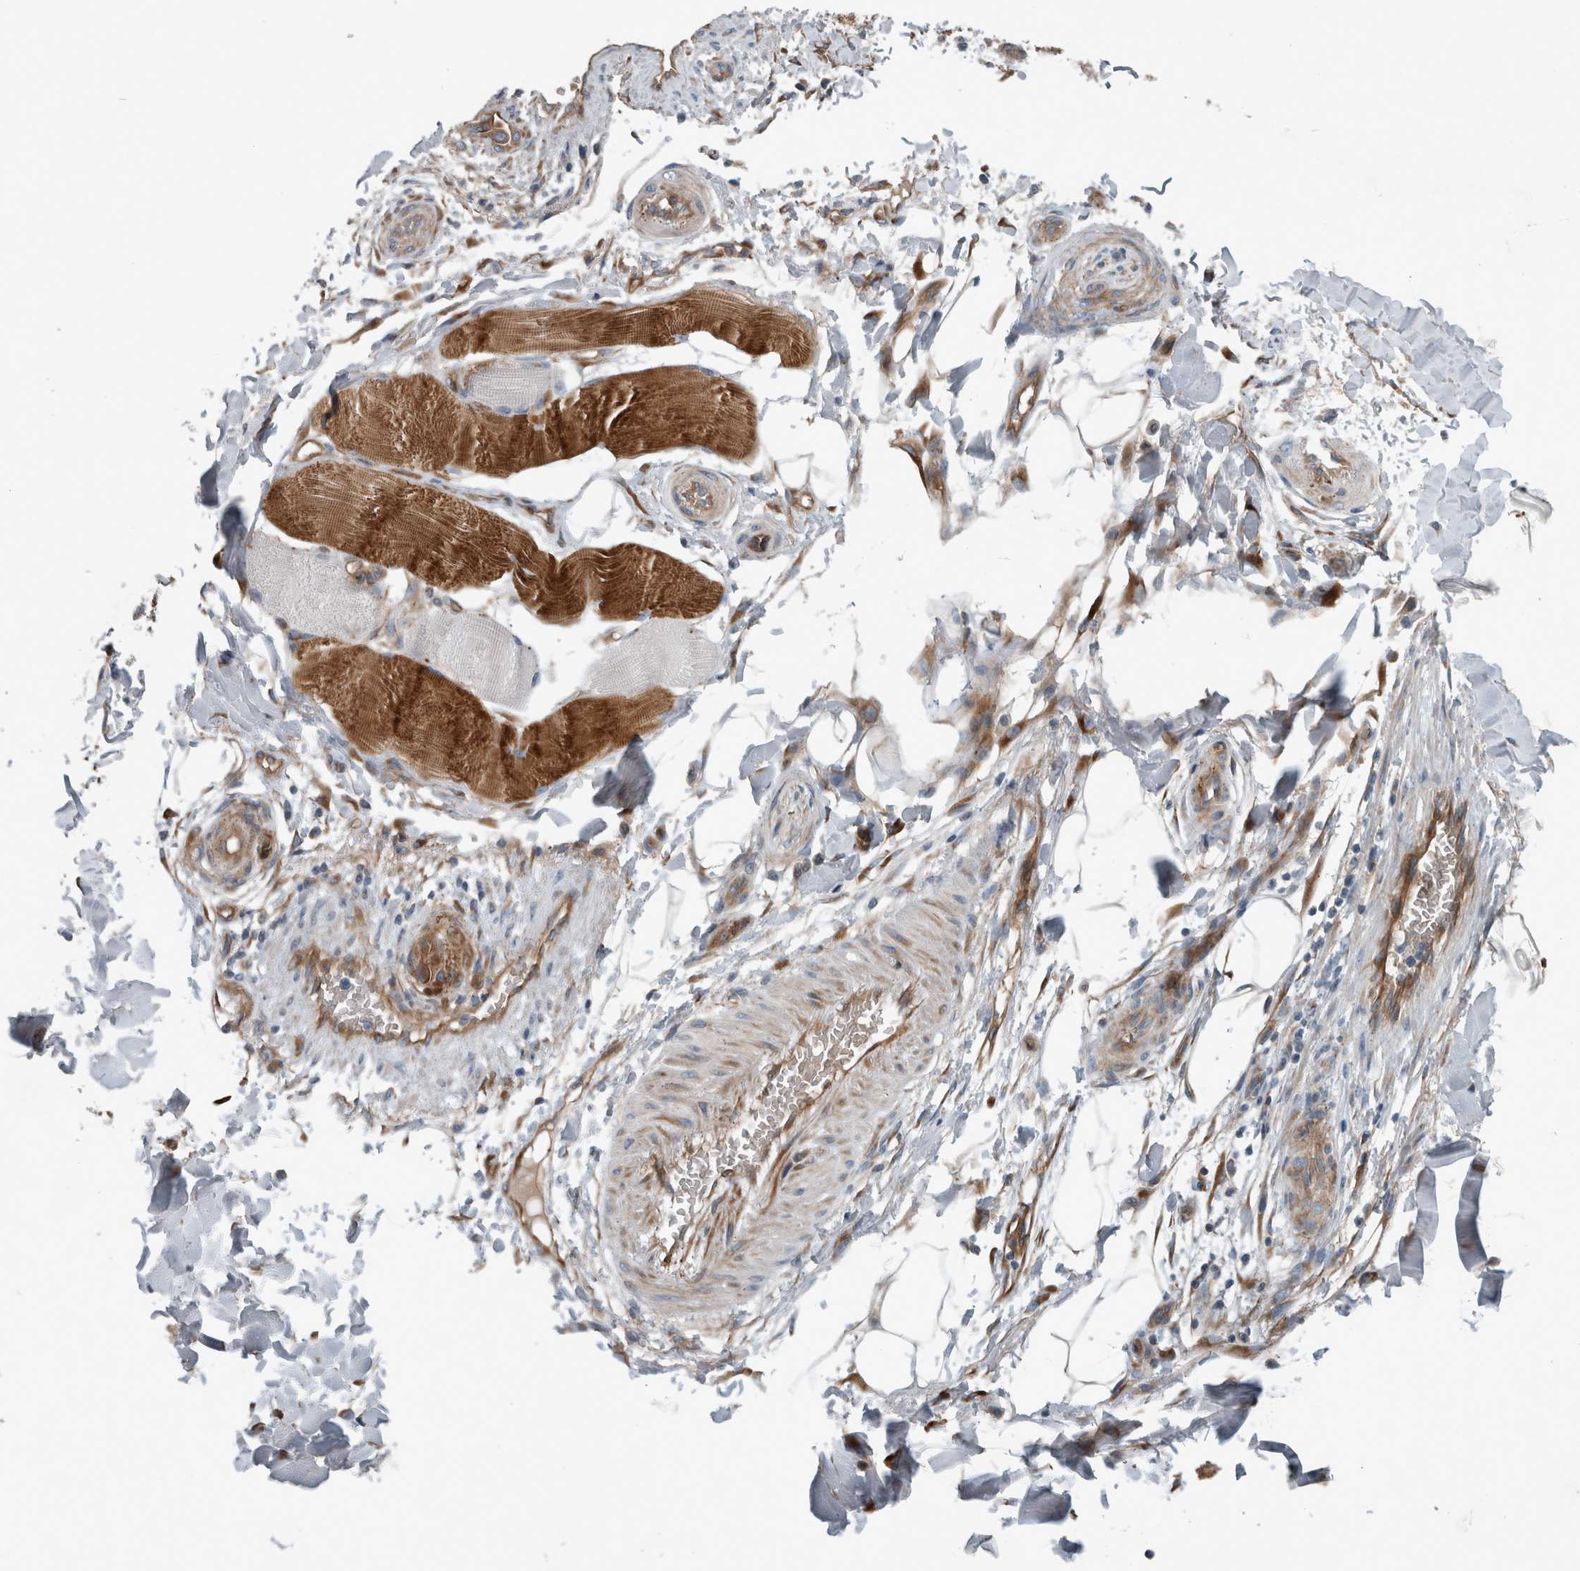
{"staining": {"intensity": "strong", "quantity": "25%-75%", "location": "cytoplasmic/membranous"}, "tissue": "skeletal muscle", "cell_type": "Myocytes", "image_type": "normal", "snomed": [{"axis": "morphology", "description": "Normal tissue, NOS"}, {"axis": "topography", "description": "Skin"}, {"axis": "topography", "description": "Skeletal muscle"}], "caption": "A micrograph showing strong cytoplasmic/membranous positivity in about 25%-75% of myocytes in normal skeletal muscle, as visualized by brown immunohistochemical staining.", "gene": "GLT8D2", "patient": {"sex": "male", "age": 83}}